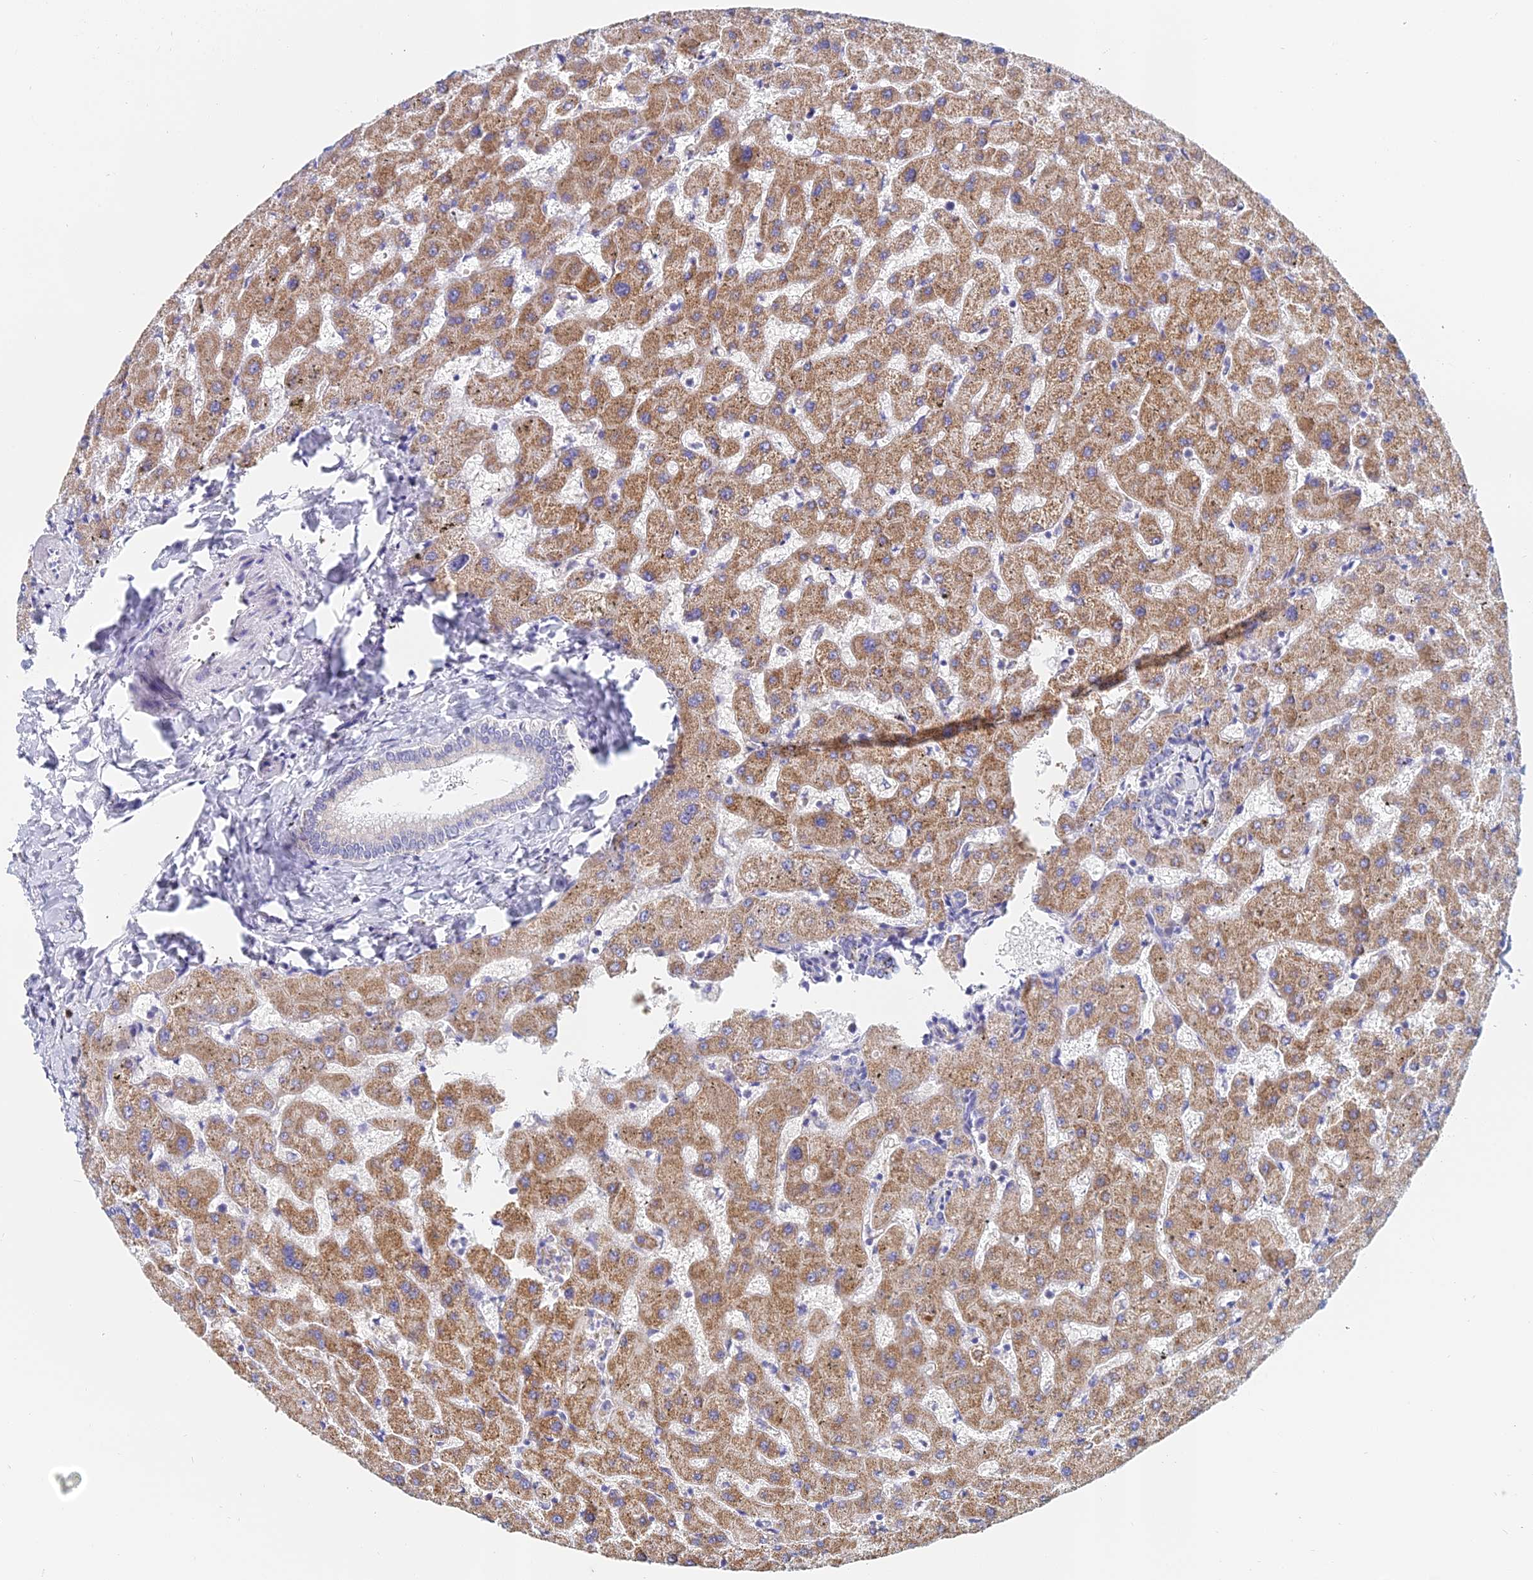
{"staining": {"intensity": "negative", "quantity": "none", "location": "none"}, "tissue": "liver", "cell_type": "Cholangiocytes", "image_type": "normal", "snomed": [{"axis": "morphology", "description": "Normal tissue, NOS"}, {"axis": "topography", "description": "Liver"}], "caption": "DAB immunohistochemical staining of unremarkable human liver reveals no significant expression in cholangiocytes. The staining was performed using DAB (3,3'-diaminobenzidine) to visualize the protein expression in brown, while the nuclei were stained in blue with hematoxylin (Magnification: 20x).", "gene": "CRACR2B", "patient": {"sex": "female", "age": 63}}